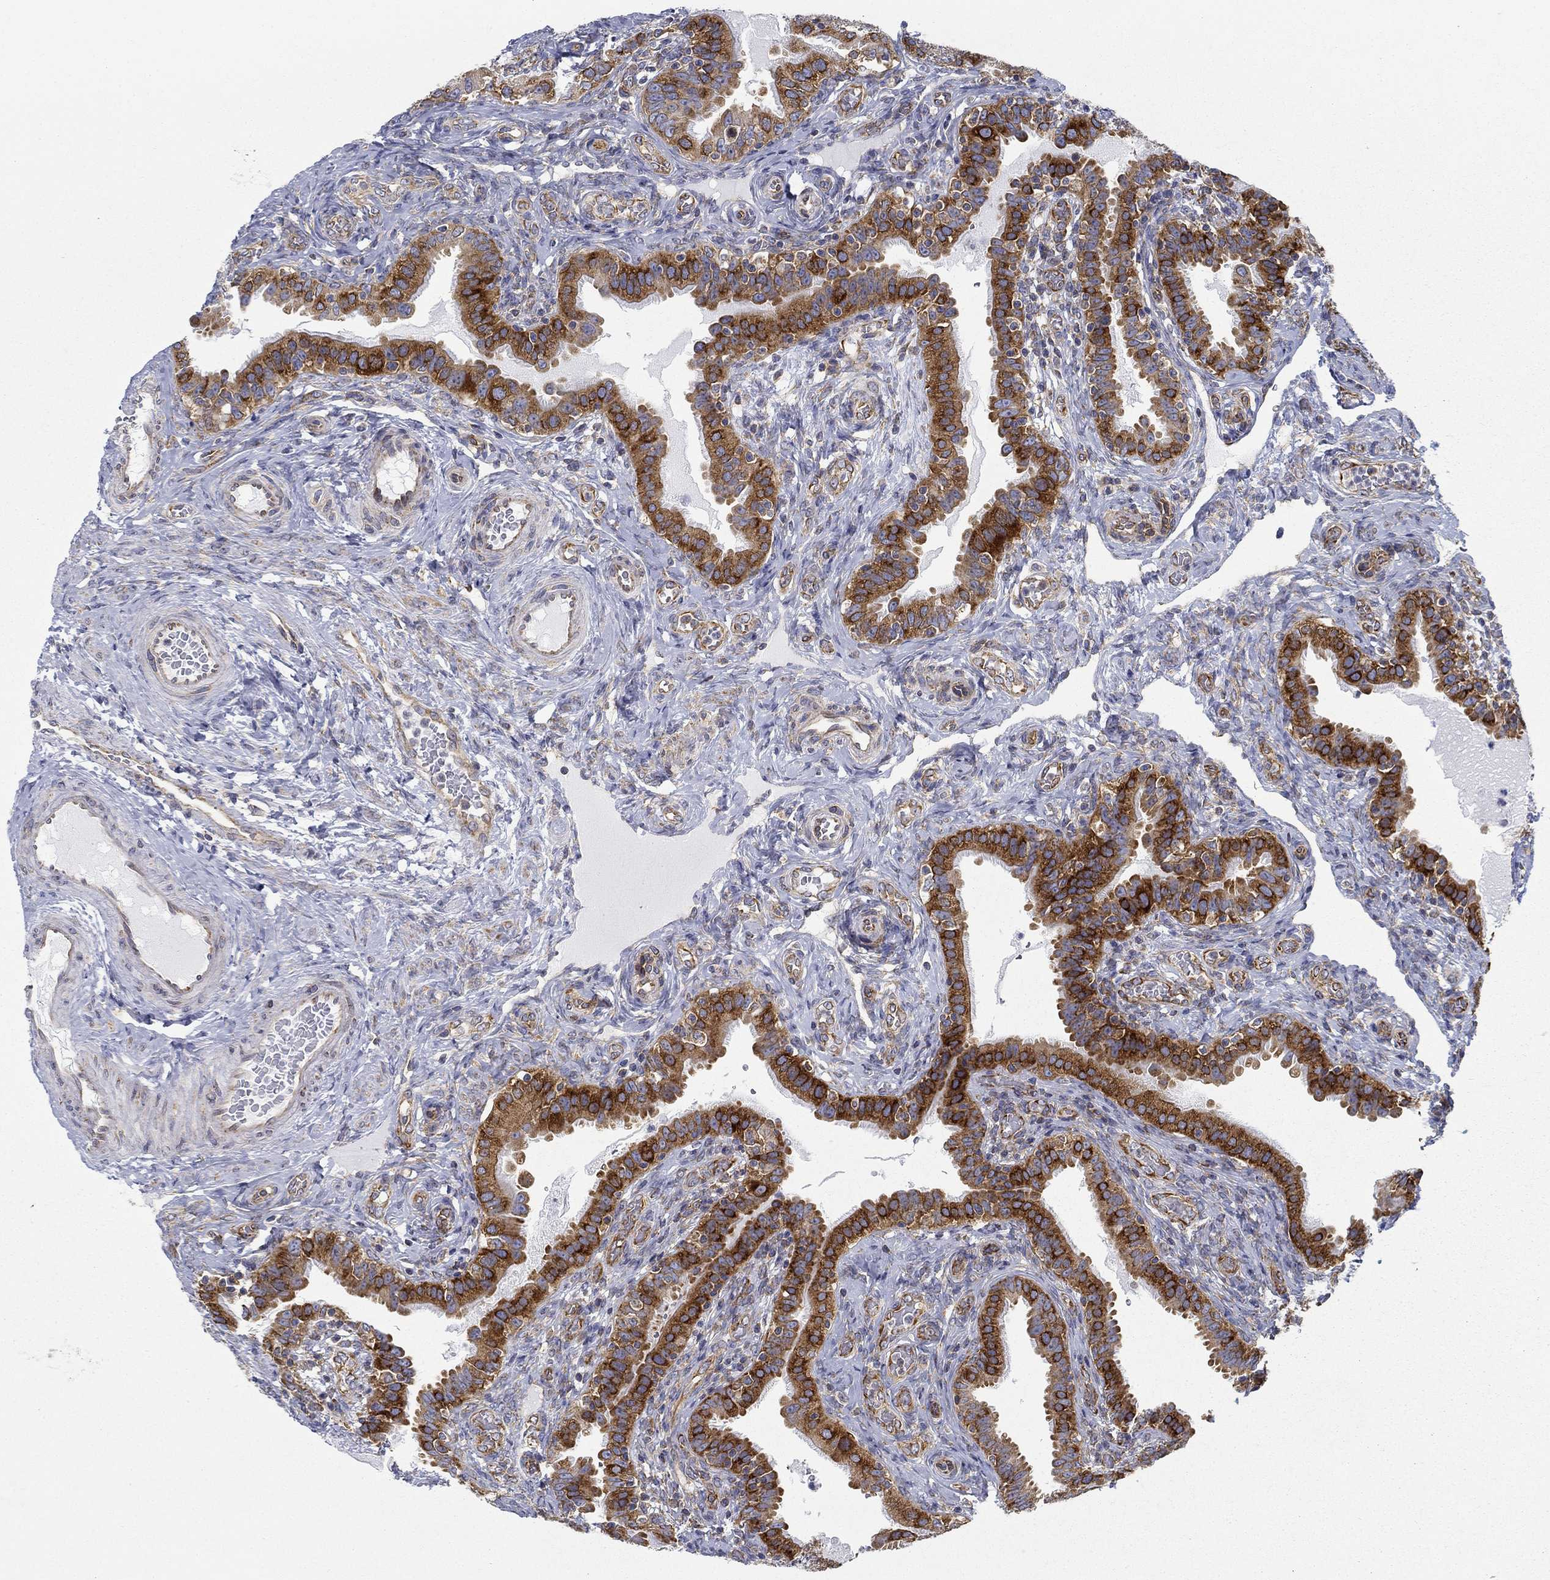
{"staining": {"intensity": "strong", "quantity": ">75%", "location": "cytoplasmic/membranous"}, "tissue": "fallopian tube", "cell_type": "Glandular cells", "image_type": "normal", "snomed": [{"axis": "morphology", "description": "Normal tissue, NOS"}, {"axis": "topography", "description": "Fallopian tube"}, {"axis": "topography", "description": "Ovary"}], "caption": "Immunohistochemical staining of unremarkable human fallopian tube displays >75% levels of strong cytoplasmic/membranous protein expression in approximately >75% of glandular cells. (DAB (3,3'-diaminobenzidine) = brown stain, brightfield microscopy at high magnification).", "gene": "FXR1", "patient": {"sex": "female", "age": 41}}